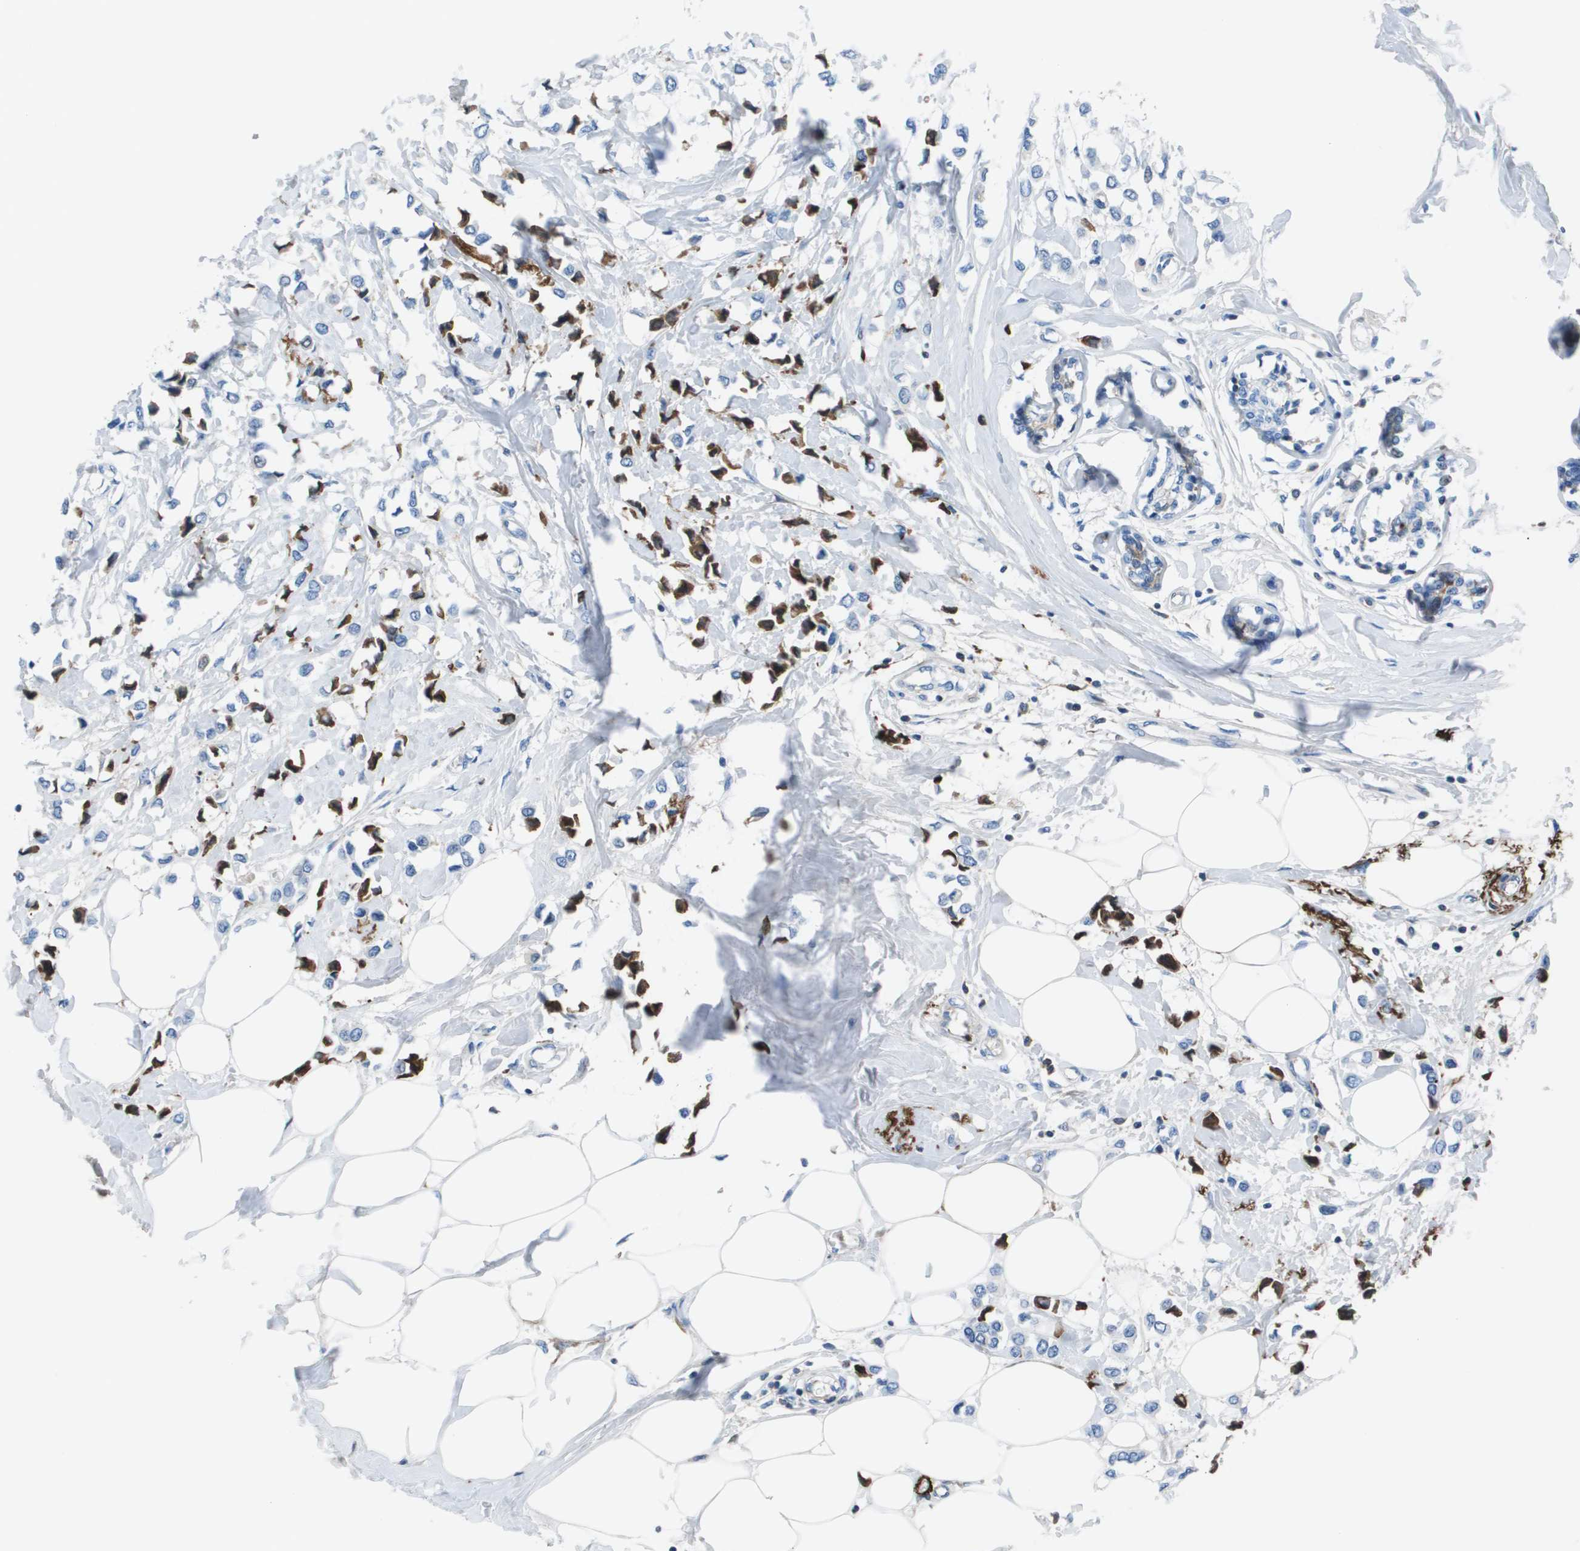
{"staining": {"intensity": "strong", "quantity": "<25%", "location": "cytoplasmic/membranous"}, "tissue": "breast cancer", "cell_type": "Tumor cells", "image_type": "cancer", "snomed": [{"axis": "morphology", "description": "Lobular carcinoma"}, {"axis": "topography", "description": "Breast"}], "caption": "Protein expression analysis of breast cancer exhibits strong cytoplasmic/membranous expression in approximately <25% of tumor cells.", "gene": "VTN", "patient": {"sex": "female", "age": 51}}